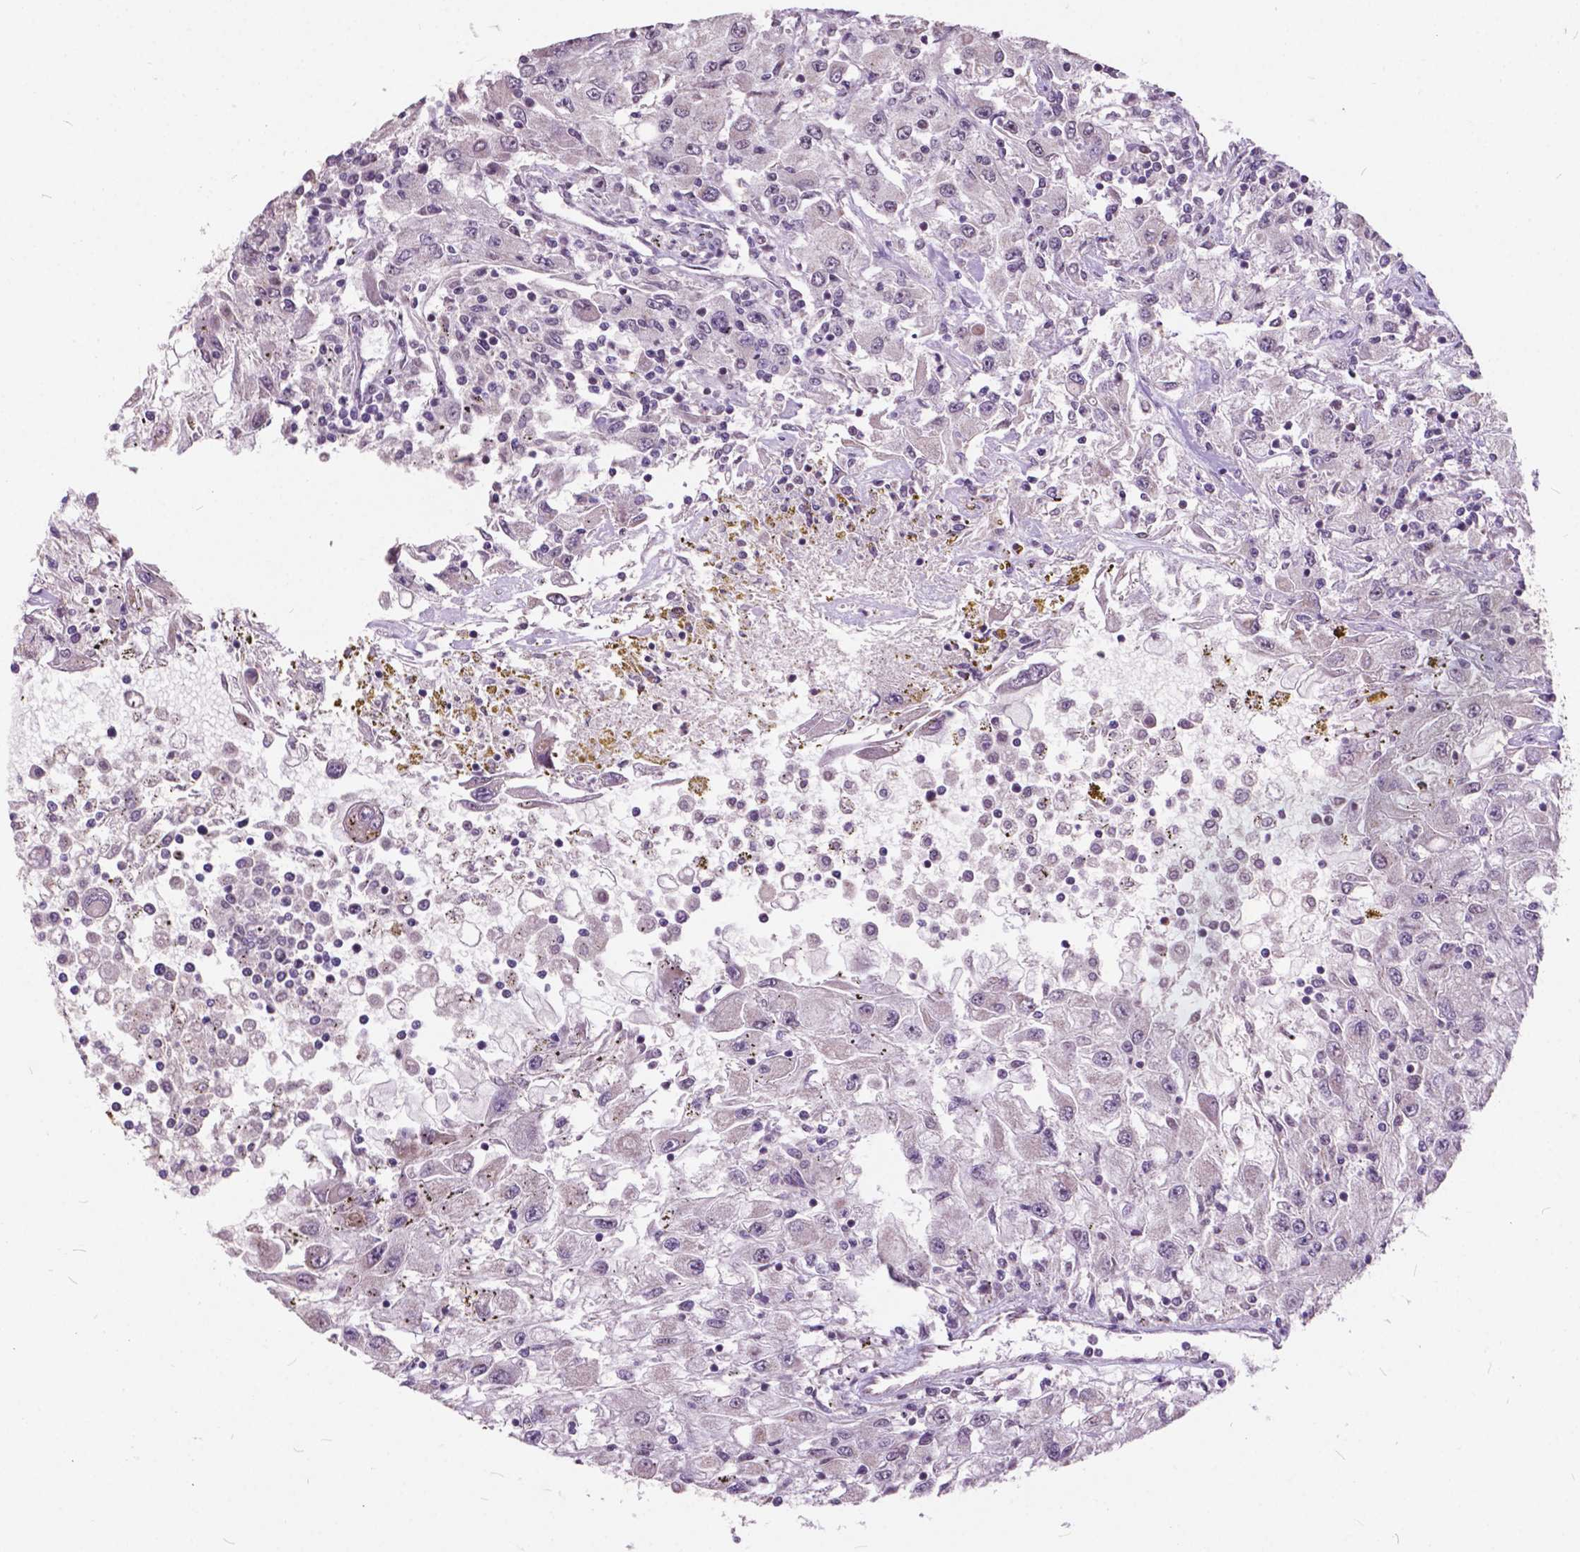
{"staining": {"intensity": "negative", "quantity": "none", "location": "none"}, "tissue": "renal cancer", "cell_type": "Tumor cells", "image_type": "cancer", "snomed": [{"axis": "morphology", "description": "Adenocarcinoma, NOS"}, {"axis": "topography", "description": "Kidney"}], "caption": "DAB immunohistochemical staining of renal cancer (adenocarcinoma) displays no significant expression in tumor cells.", "gene": "MSH2", "patient": {"sex": "female", "age": 67}}